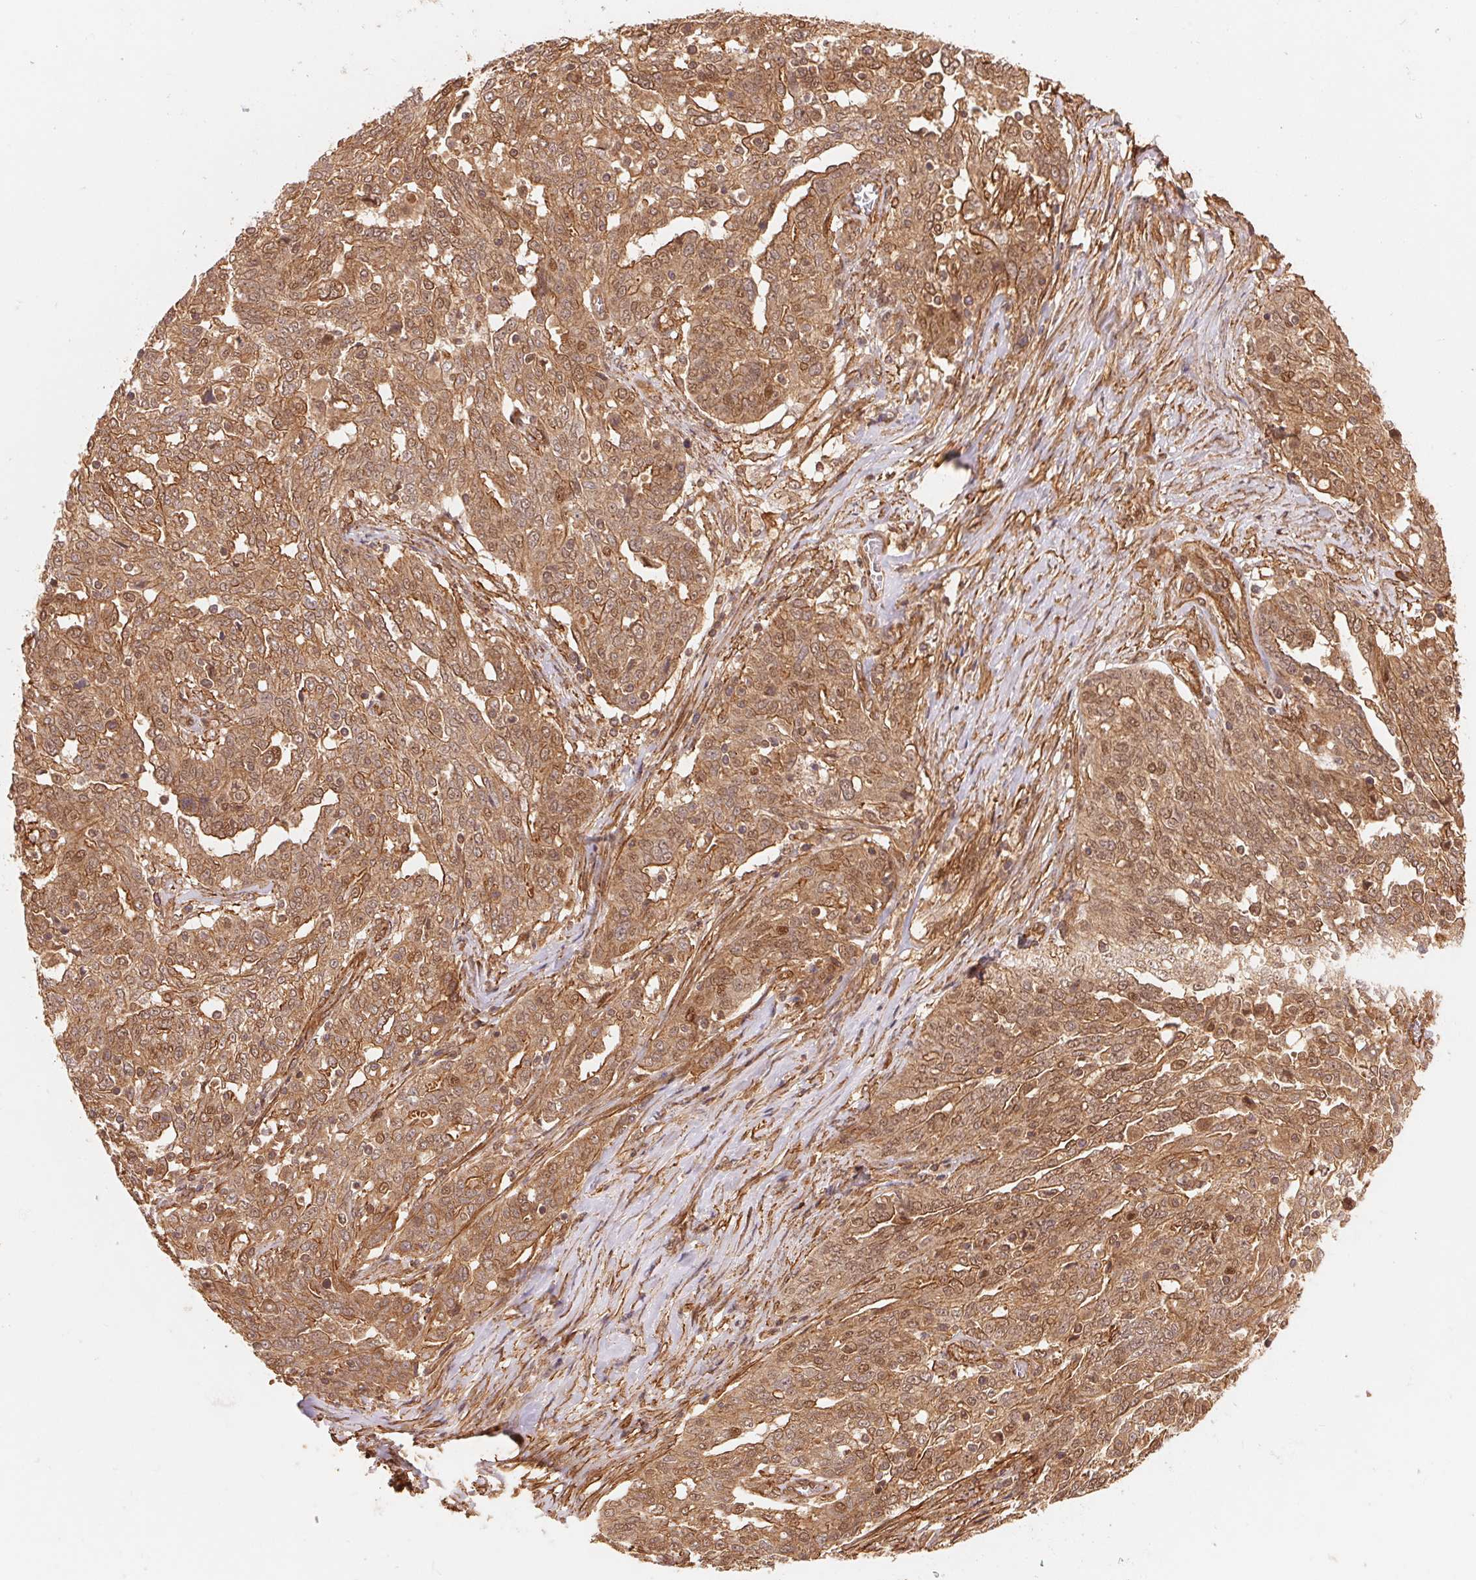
{"staining": {"intensity": "moderate", "quantity": ">75%", "location": "cytoplasmic/membranous,nuclear"}, "tissue": "ovarian cancer", "cell_type": "Tumor cells", "image_type": "cancer", "snomed": [{"axis": "morphology", "description": "Cystadenocarcinoma, serous, NOS"}, {"axis": "topography", "description": "Ovary"}], "caption": "The photomicrograph shows immunohistochemical staining of ovarian serous cystadenocarcinoma. There is moderate cytoplasmic/membranous and nuclear positivity is seen in approximately >75% of tumor cells.", "gene": "TNIP2", "patient": {"sex": "female", "age": 67}}